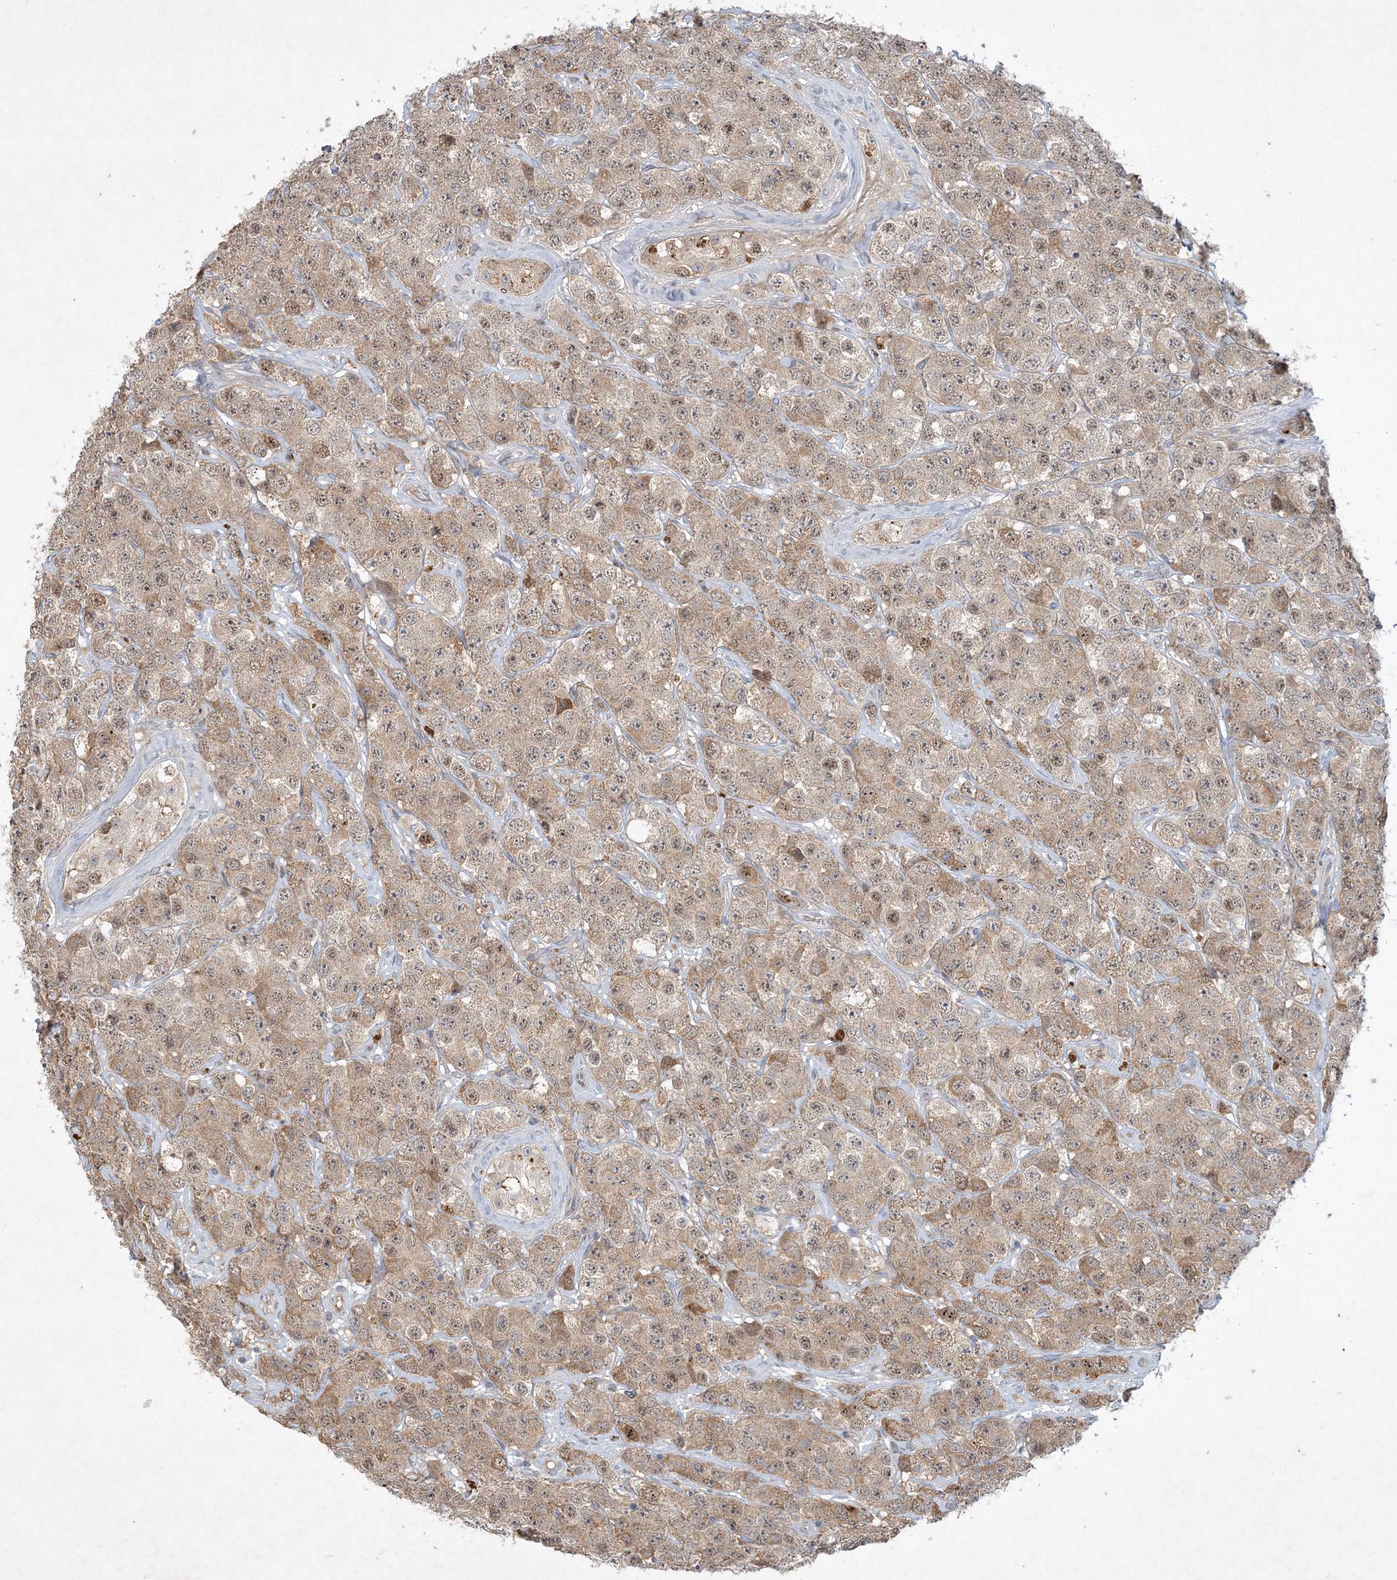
{"staining": {"intensity": "moderate", "quantity": ">75%", "location": "cytoplasmic/membranous,nuclear"}, "tissue": "testis cancer", "cell_type": "Tumor cells", "image_type": "cancer", "snomed": [{"axis": "morphology", "description": "Seminoma, NOS"}, {"axis": "topography", "description": "Testis"}], "caption": "Testis cancer (seminoma) stained with DAB (3,3'-diaminobenzidine) IHC shows medium levels of moderate cytoplasmic/membranous and nuclear positivity in approximately >75% of tumor cells.", "gene": "THG1L", "patient": {"sex": "male", "age": 28}}